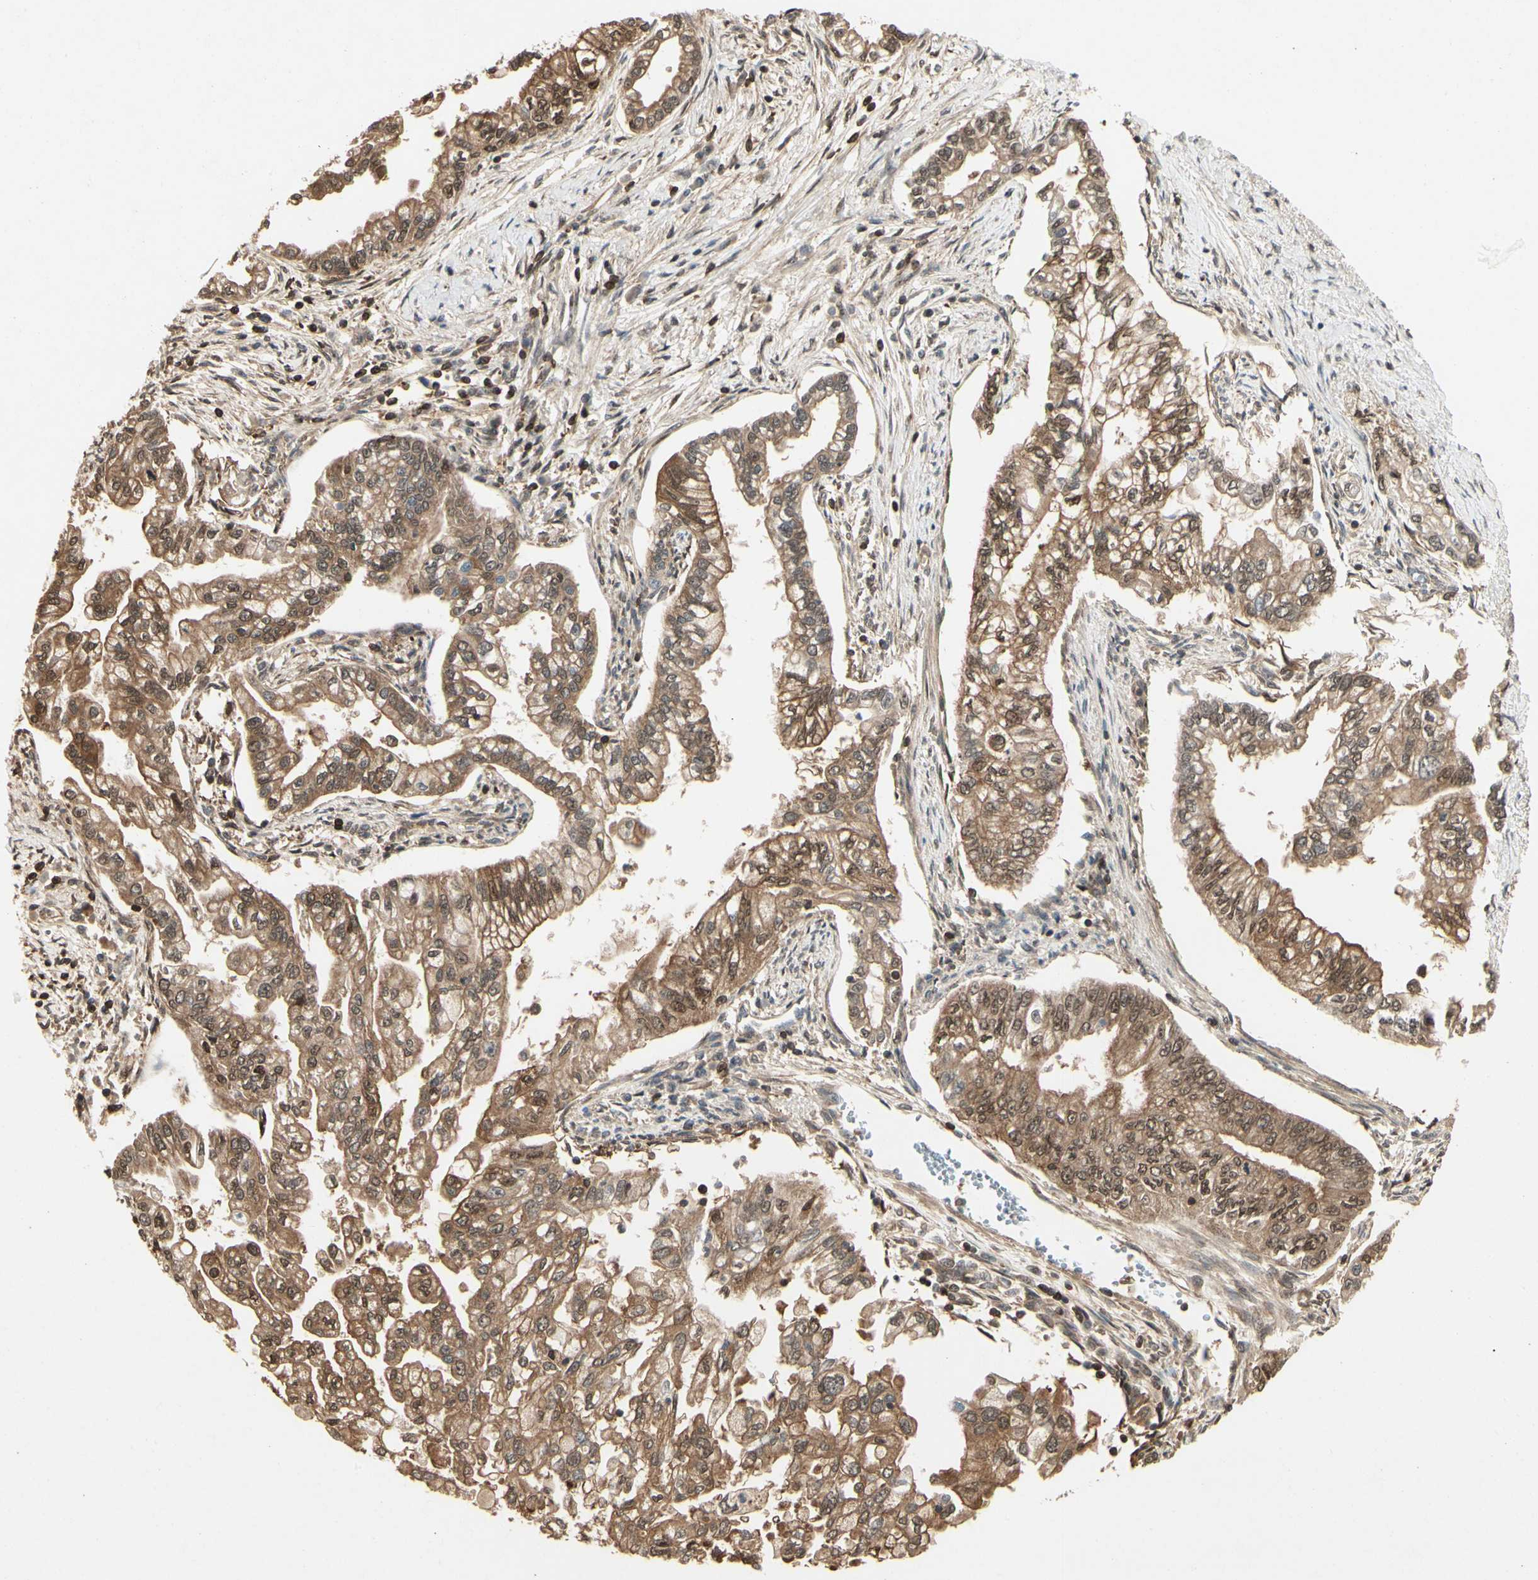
{"staining": {"intensity": "moderate", "quantity": ">75%", "location": "cytoplasmic/membranous,nuclear"}, "tissue": "pancreatic cancer", "cell_type": "Tumor cells", "image_type": "cancer", "snomed": [{"axis": "morphology", "description": "Normal tissue, NOS"}, {"axis": "topography", "description": "Pancreas"}], "caption": "The image reveals immunohistochemical staining of pancreatic cancer. There is moderate cytoplasmic/membranous and nuclear expression is identified in about >75% of tumor cells.", "gene": "YWHAQ", "patient": {"sex": "male", "age": 42}}